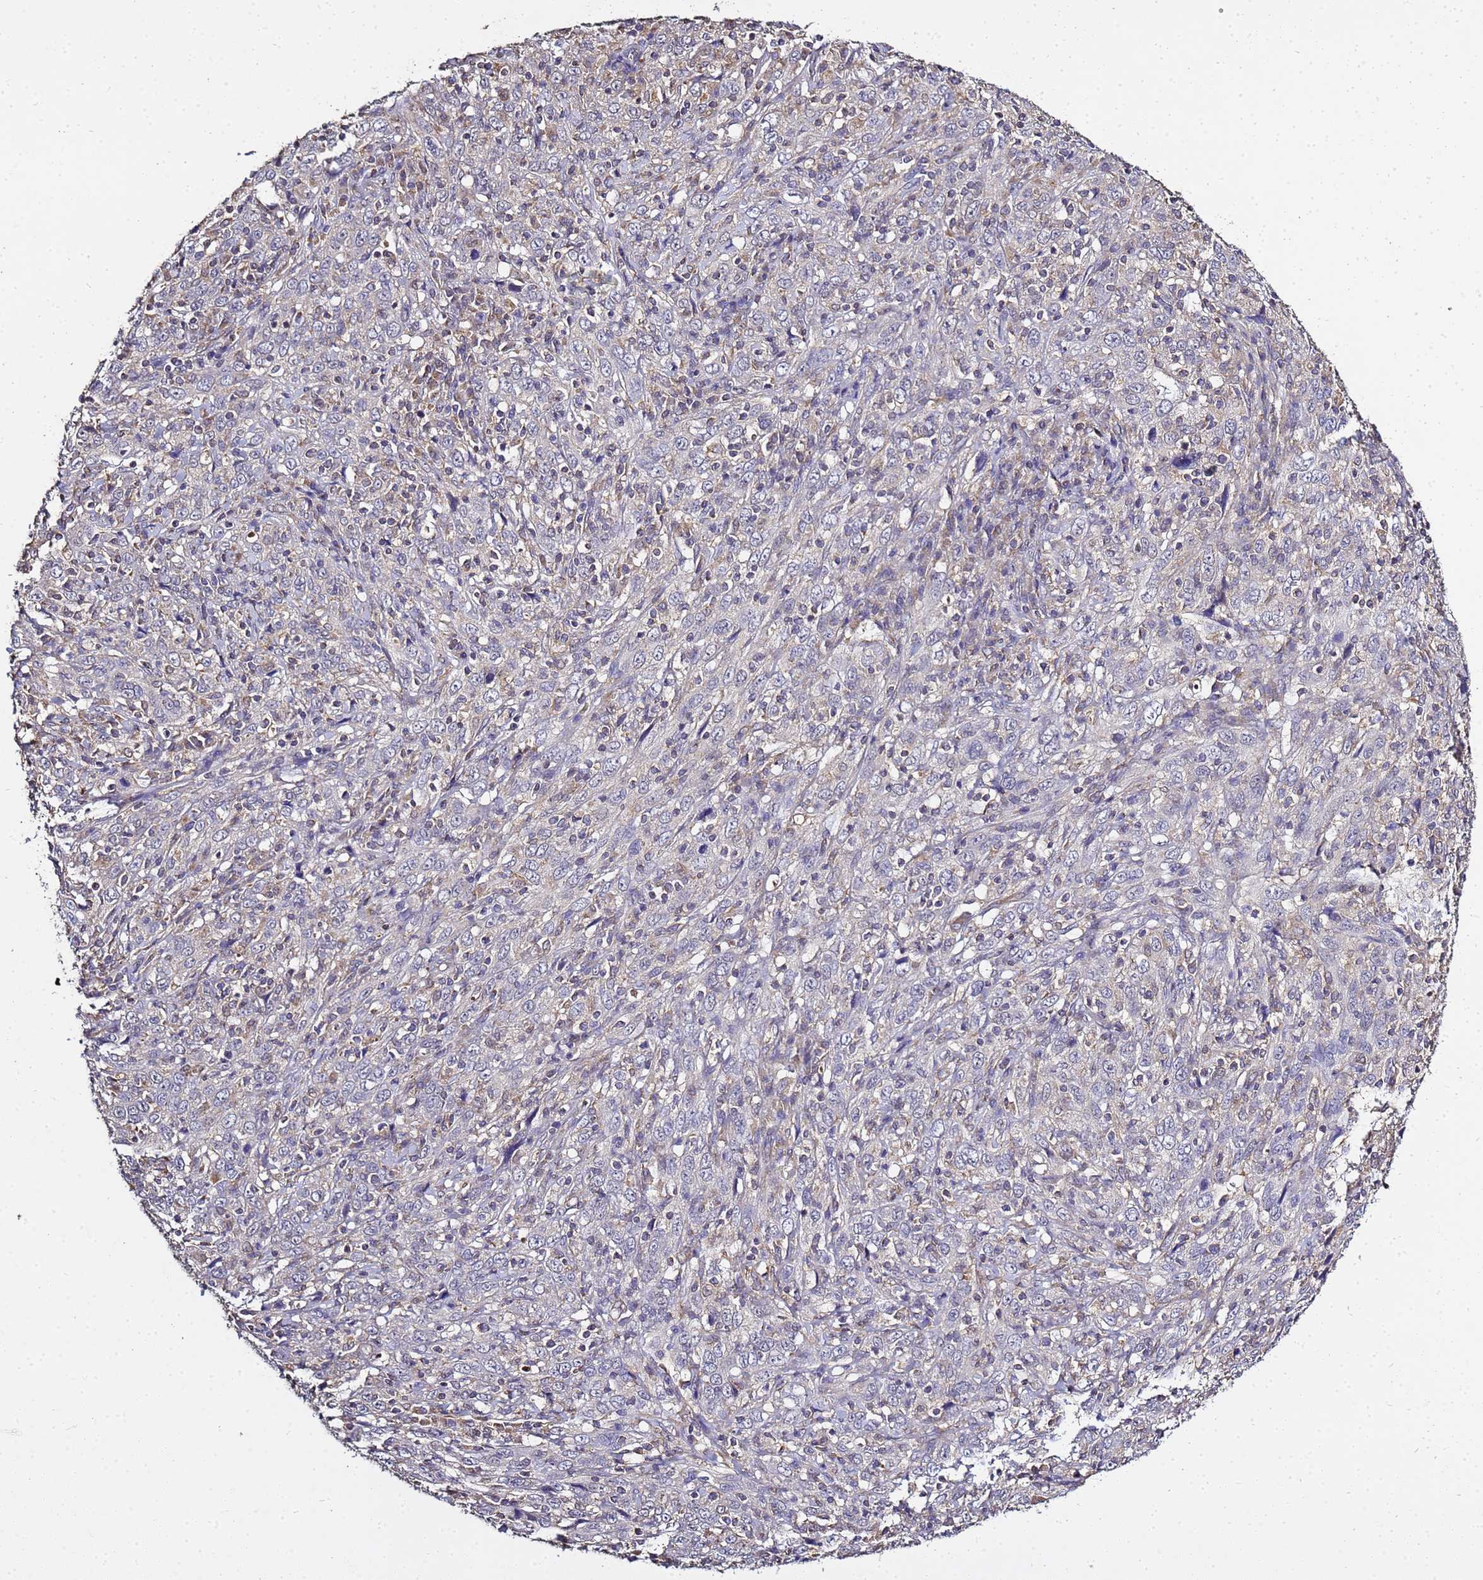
{"staining": {"intensity": "negative", "quantity": "none", "location": "none"}, "tissue": "cervical cancer", "cell_type": "Tumor cells", "image_type": "cancer", "snomed": [{"axis": "morphology", "description": "Squamous cell carcinoma, NOS"}, {"axis": "topography", "description": "Cervix"}], "caption": "This is a micrograph of immunohistochemistry (IHC) staining of squamous cell carcinoma (cervical), which shows no staining in tumor cells.", "gene": "ENOPH1", "patient": {"sex": "female", "age": 46}}